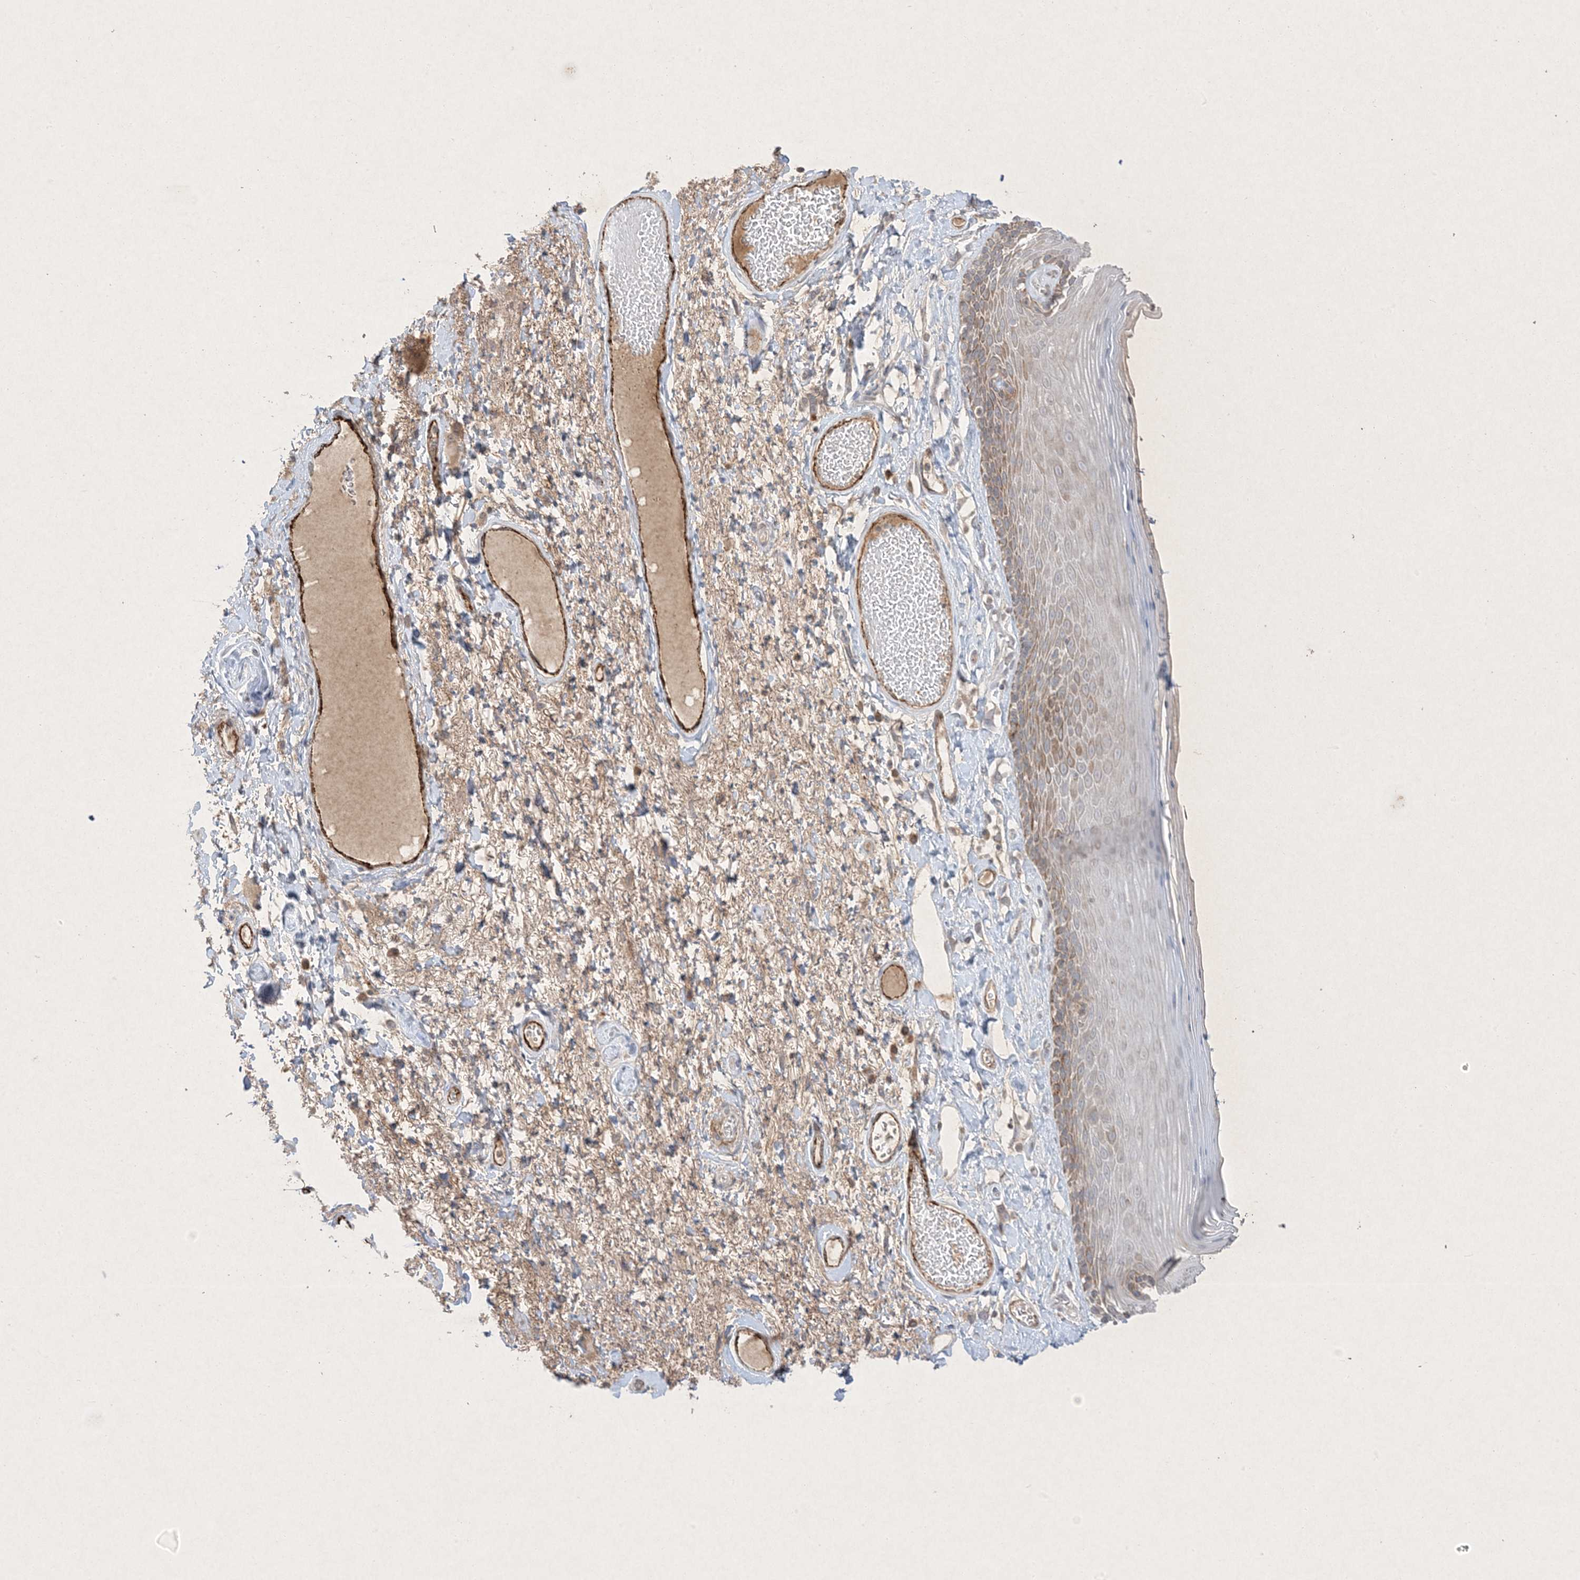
{"staining": {"intensity": "moderate", "quantity": "25%-75%", "location": "cytoplasmic/membranous"}, "tissue": "skin", "cell_type": "Epidermal cells", "image_type": "normal", "snomed": [{"axis": "morphology", "description": "Normal tissue, NOS"}, {"axis": "topography", "description": "Anal"}], "caption": "Moderate cytoplasmic/membranous expression for a protein is seen in approximately 25%-75% of epidermal cells of unremarkable skin using IHC.", "gene": "PRSS36", "patient": {"sex": "male", "age": 69}}